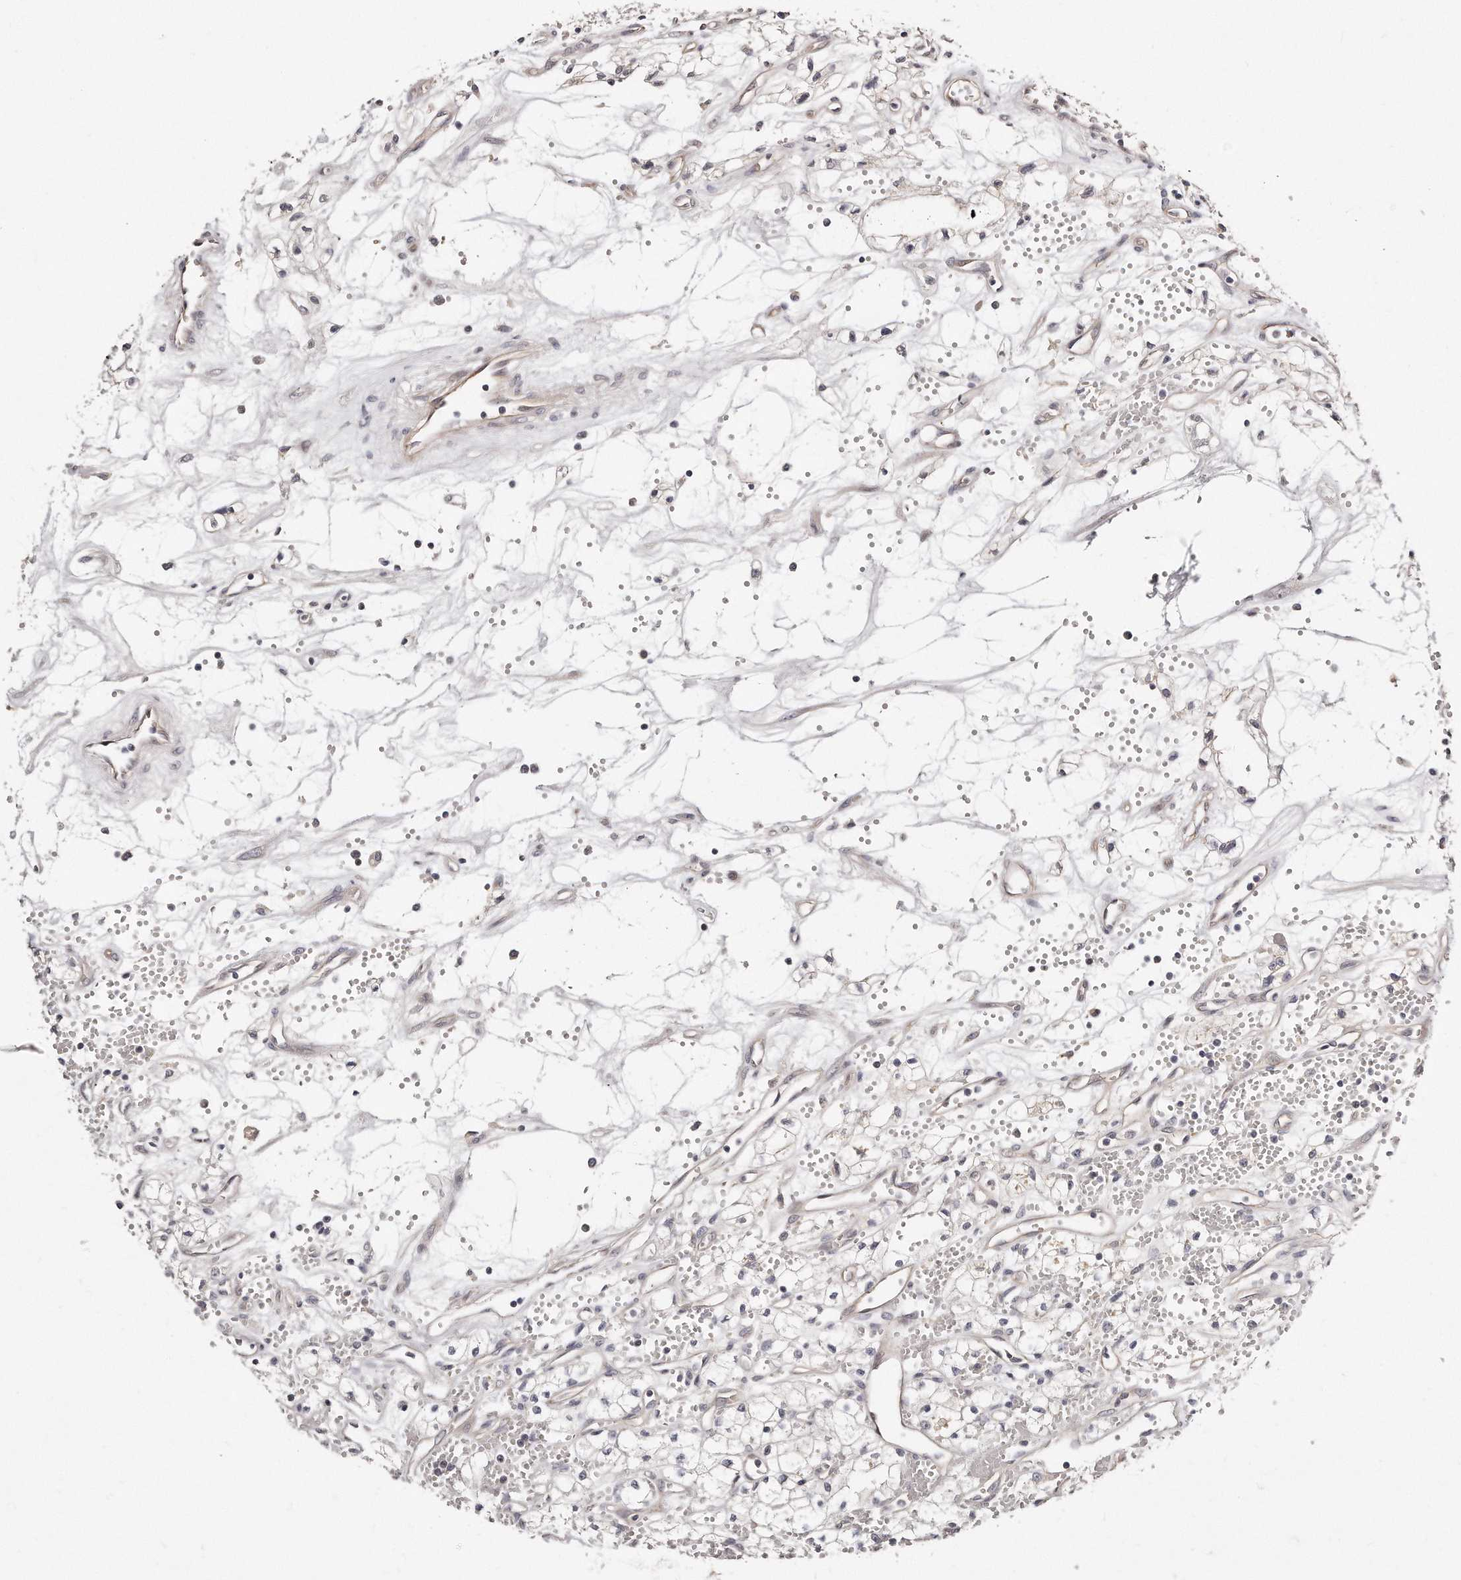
{"staining": {"intensity": "negative", "quantity": "none", "location": "none"}, "tissue": "renal cancer", "cell_type": "Tumor cells", "image_type": "cancer", "snomed": [{"axis": "morphology", "description": "Adenocarcinoma, NOS"}, {"axis": "topography", "description": "Kidney"}], "caption": "High magnification brightfield microscopy of adenocarcinoma (renal) stained with DAB (3,3'-diaminobenzidine) (brown) and counterstained with hematoxylin (blue): tumor cells show no significant staining. The staining is performed using DAB brown chromogen with nuclei counter-stained in using hematoxylin.", "gene": "CASZ1", "patient": {"sex": "male", "age": 59}}